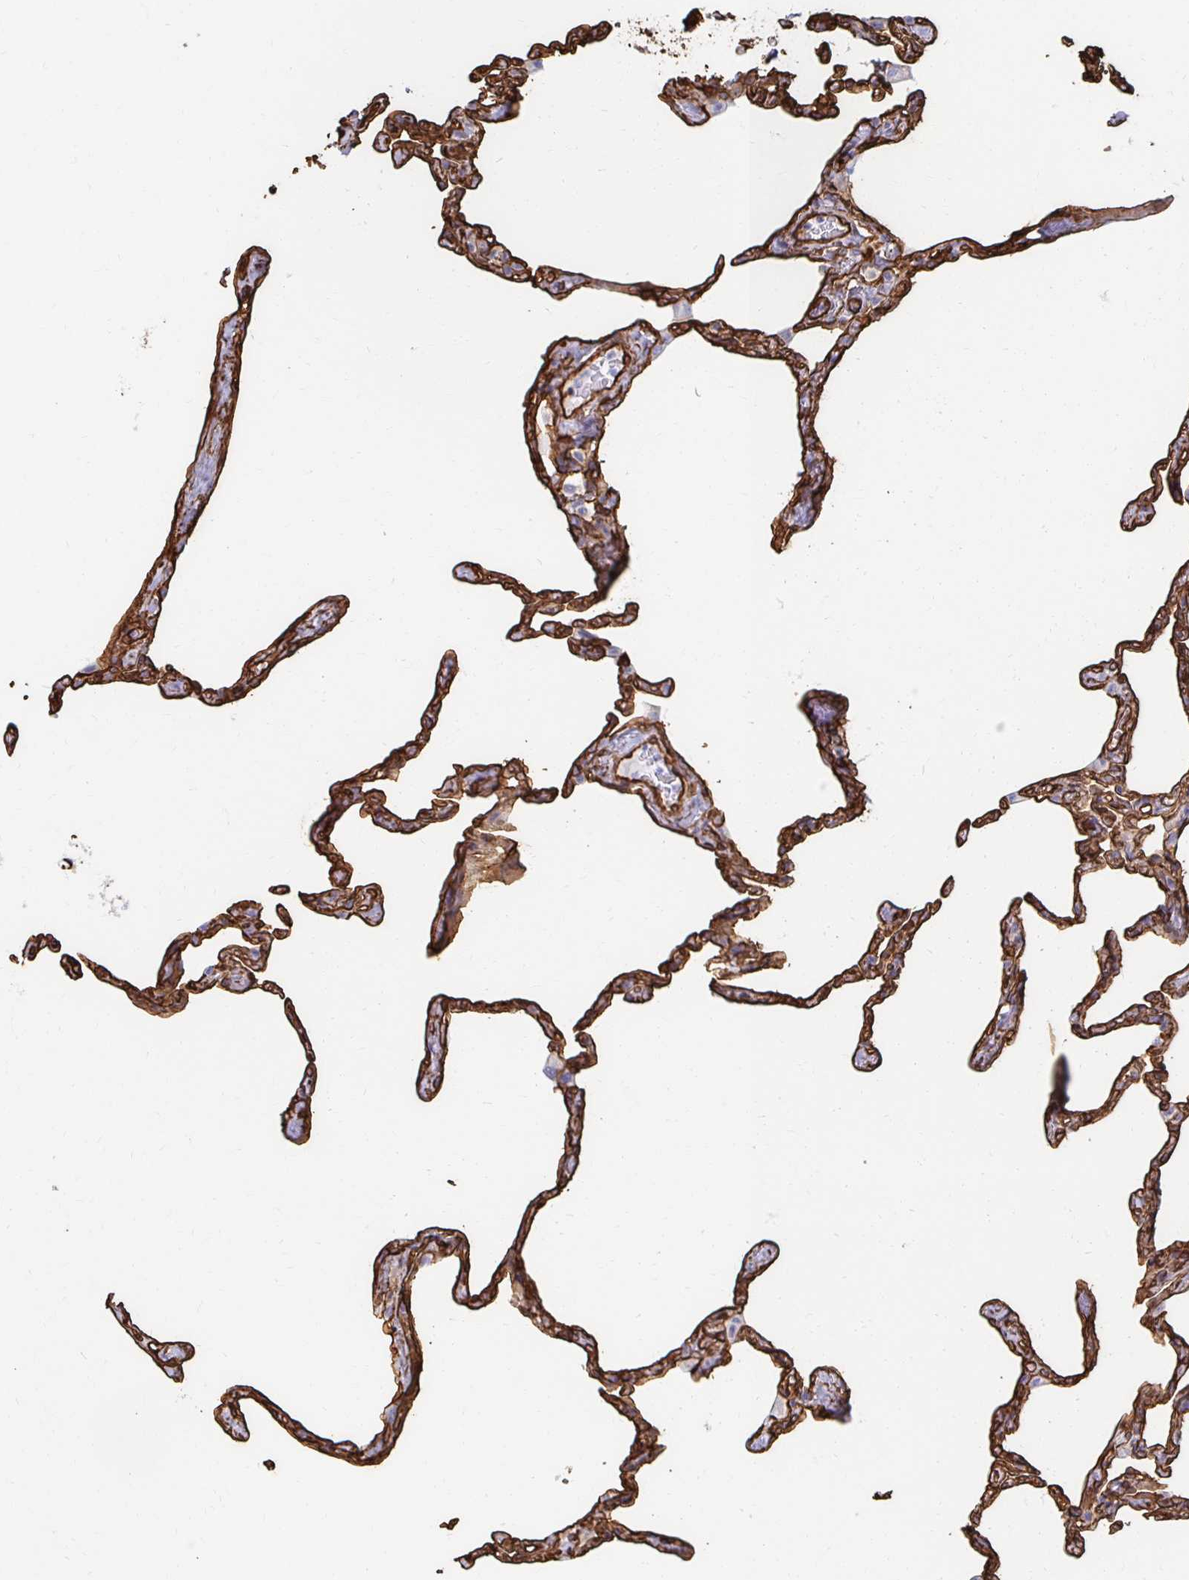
{"staining": {"intensity": "strong", "quantity": ">75%", "location": "cytoplasmic/membranous"}, "tissue": "lung", "cell_type": "Alveolar cells", "image_type": "normal", "snomed": [{"axis": "morphology", "description": "Normal tissue, NOS"}, {"axis": "topography", "description": "Lung"}], "caption": "A micrograph of human lung stained for a protein exhibits strong cytoplasmic/membranous brown staining in alveolar cells. The protein of interest is shown in brown color, while the nuclei are stained blue.", "gene": "VIPR2", "patient": {"sex": "male", "age": 65}}